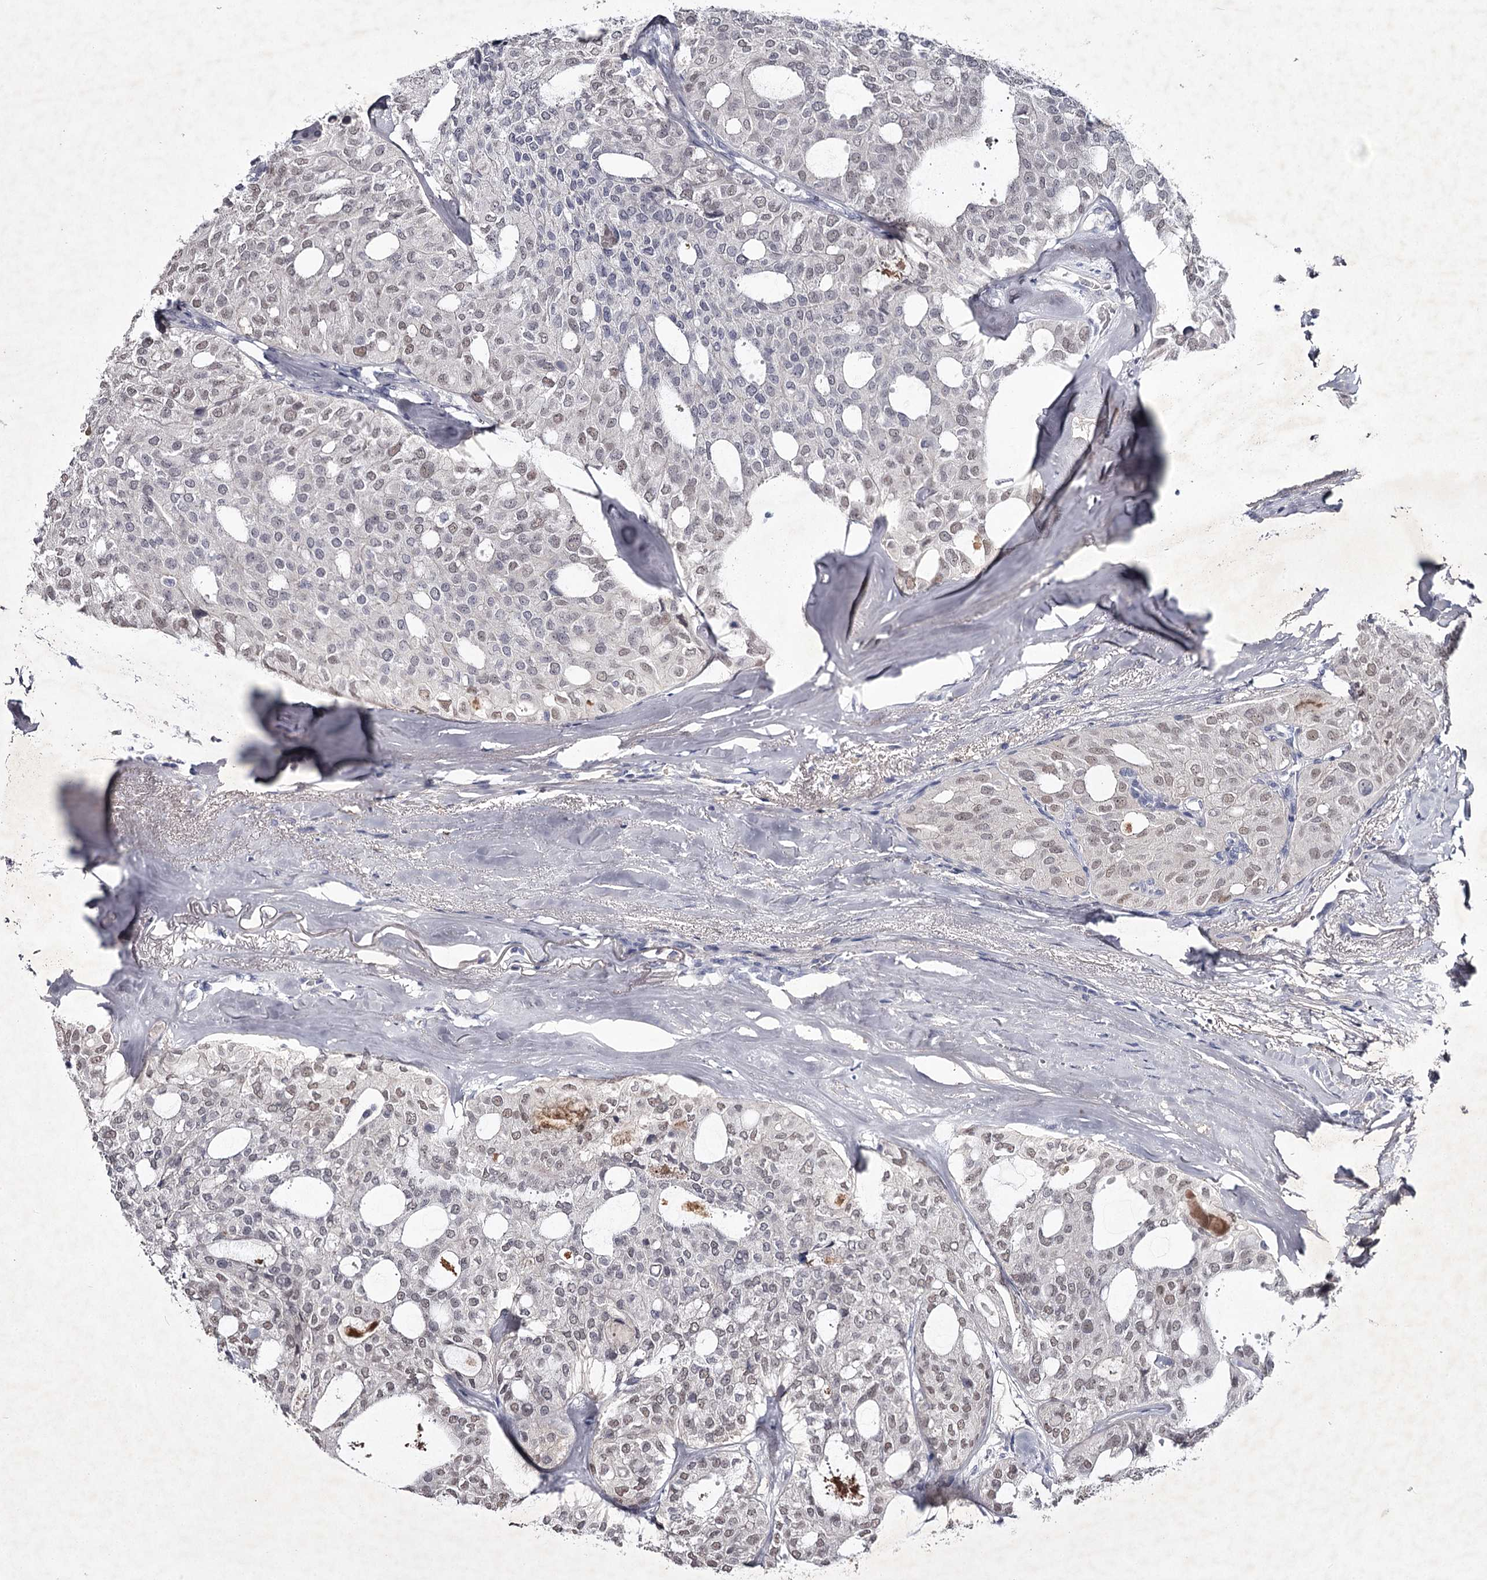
{"staining": {"intensity": "weak", "quantity": "<25%", "location": "nuclear"}, "tissue": "thyroid cancer", "cell_type": "Tumor cells", "image_type": "cancer", "snomed": [{"axis": "morphology", "description": "Follicular adenoma carcinoma, NOS"}, {"axis": "topography", "description": "Thyroid gland"}], "caption": "The micrograph shows no significant expression in tumor cells of thyroid cancer.", "gene": "FDXACB1", "patient": {"sex": "male", "age": 75}}